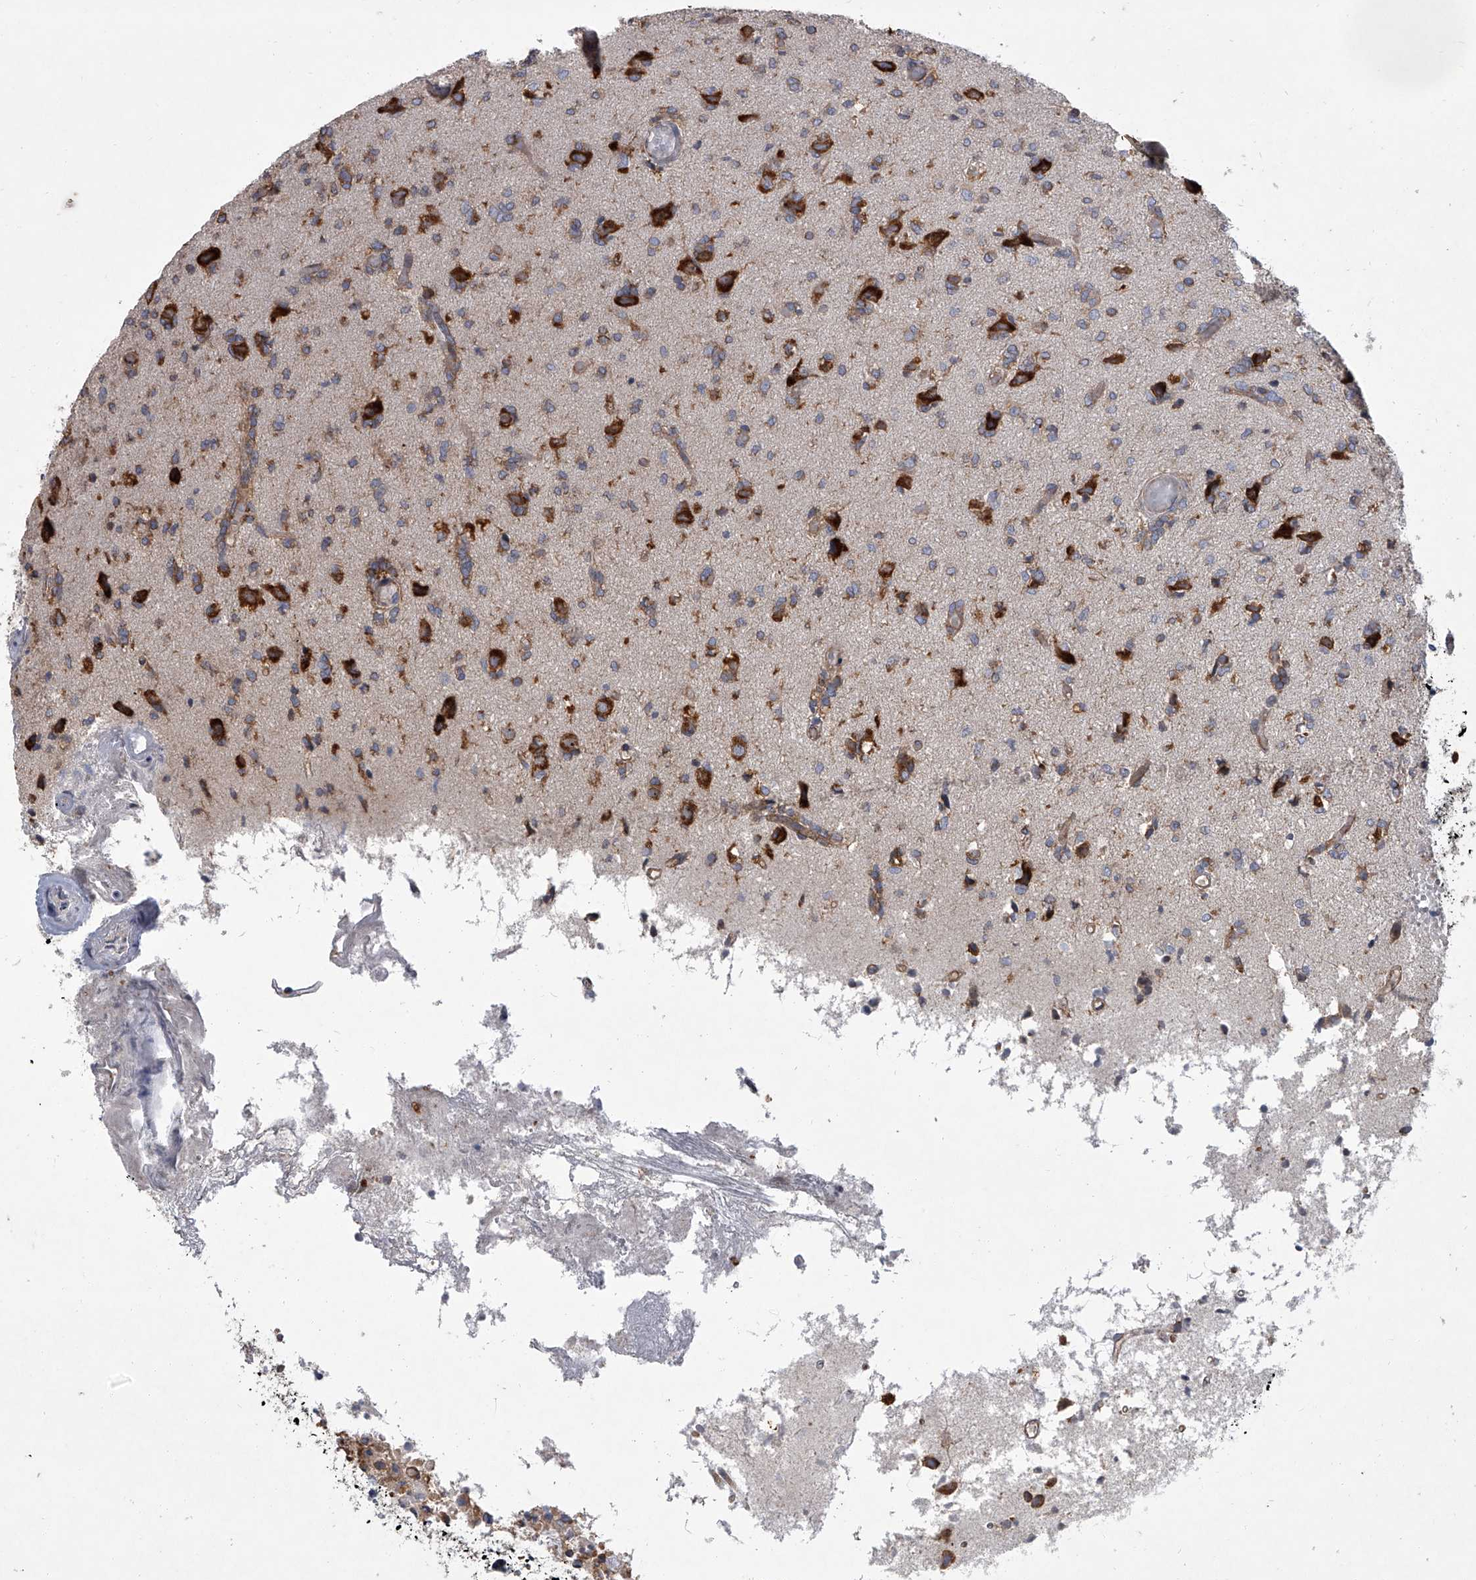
{"staining": {"intensity": "weak", "quantity": ">75%", "location": "cytoplasmic/membranous"}, "tissue": "glioma", "cell_type": "Tumor cells", "image_type": "cancer", "snomed": [{"axis": "morphology", "description": "Glioma, malignant, High grade"}, {"axis": "topography", "description": "Brain"}], "caption": "Protein staining of malignant high-grade glioma tissue shows weak cytoplasmic/membranous expression in about >75% of tumor cells.", "gene": "EIF2S2", "patient": {"sex": "female", "age": 59}}